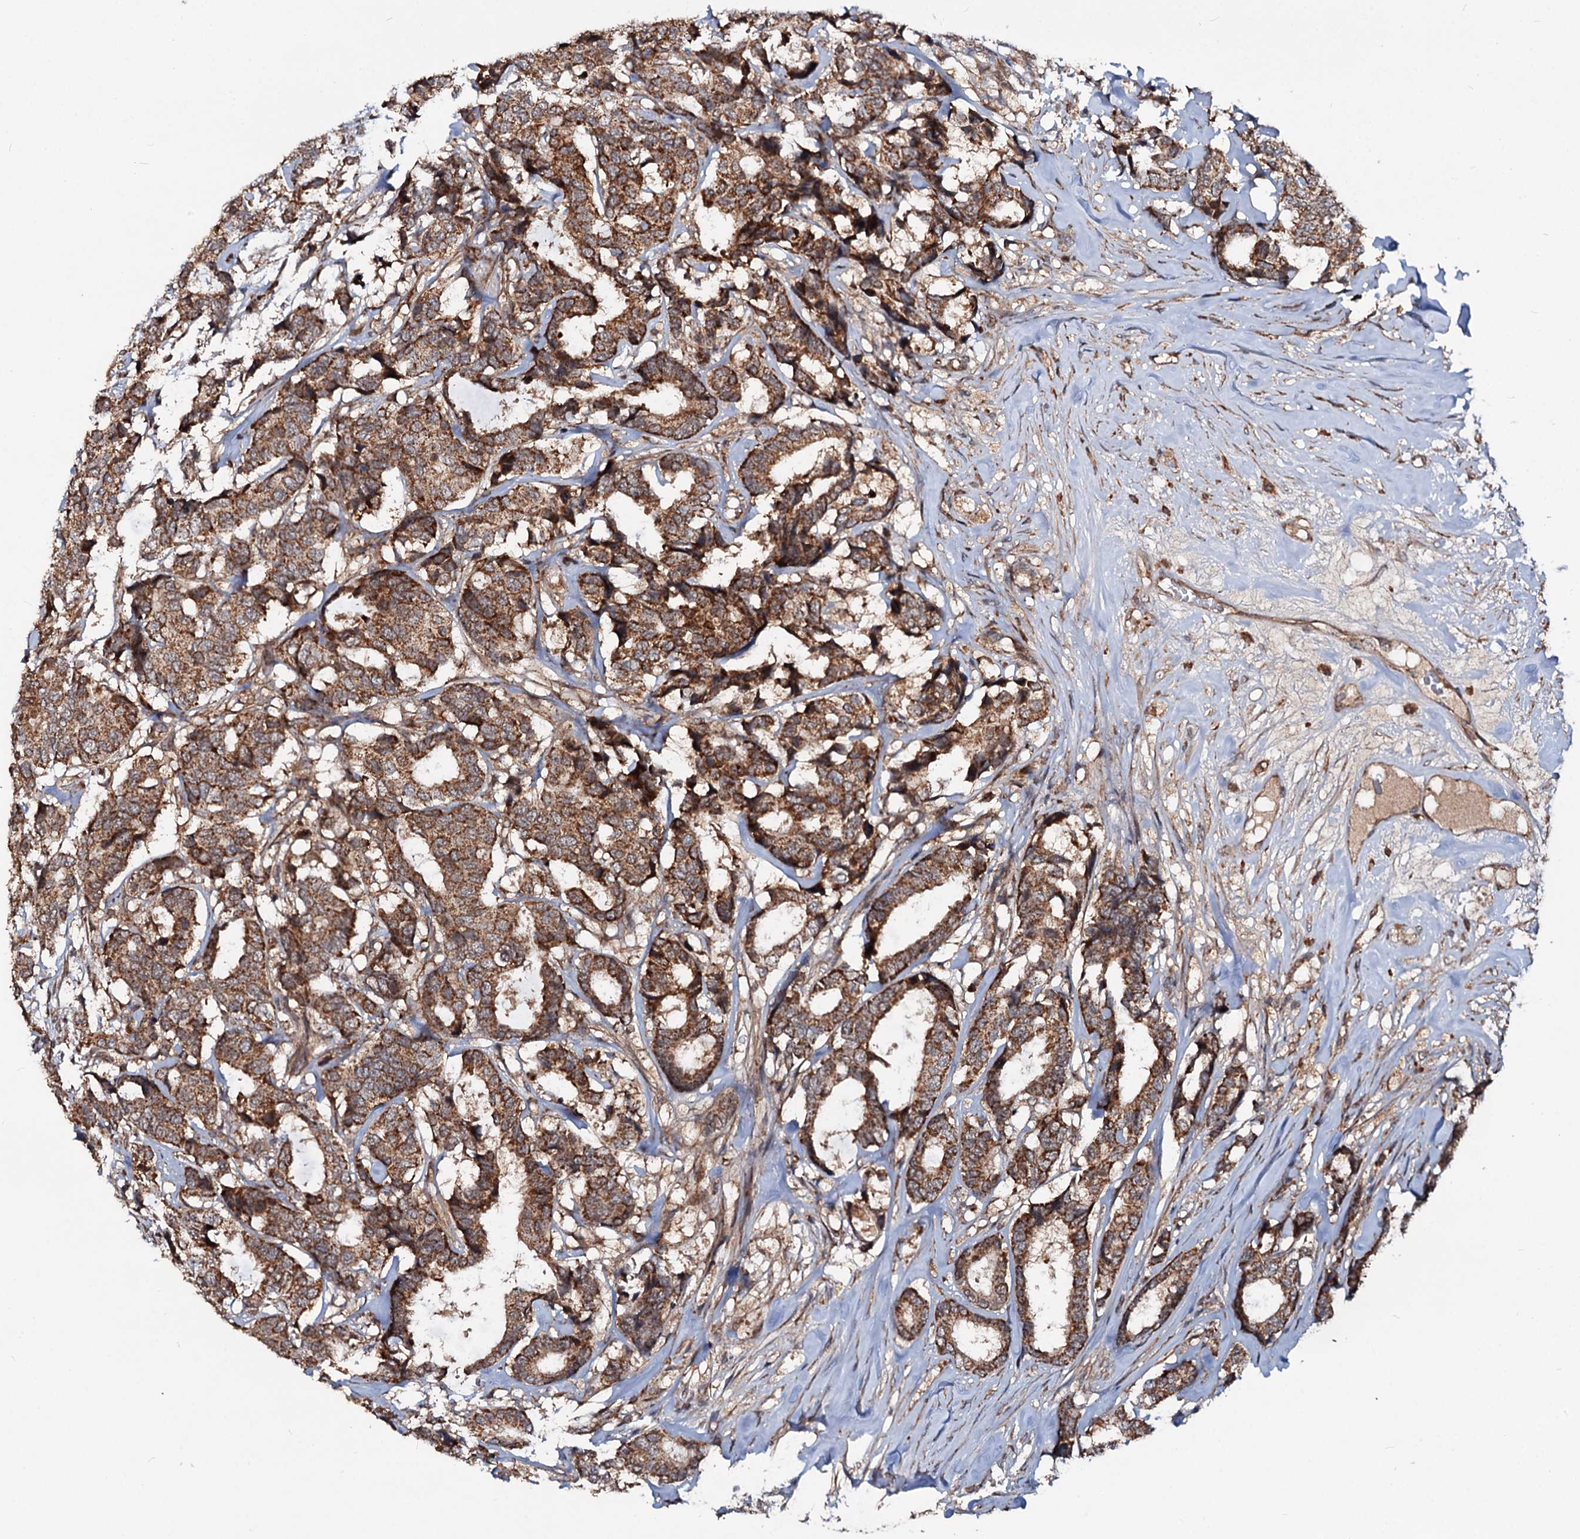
{"staining": {"intensity": "strong", "quantity": ">75%", "location": "cytoplasmic/membranous"}, "tissue": "breast cancer", "cell_type": "Tumor cells", "image_type": "cancer", "snomed": [{"axis": "morphology", "description": "Duct carcinoma"}, {"axis": "topography", "description": "Breast"}], "caption": "Strong cytoplasmic/membranous expression for a protein is appreciated in approximately >75% of tumor cells of infiltrating ductal carcinoma (breast) using IHC.", "gene": "CEP76", "patient": {"sex": "female", "age": 87}}